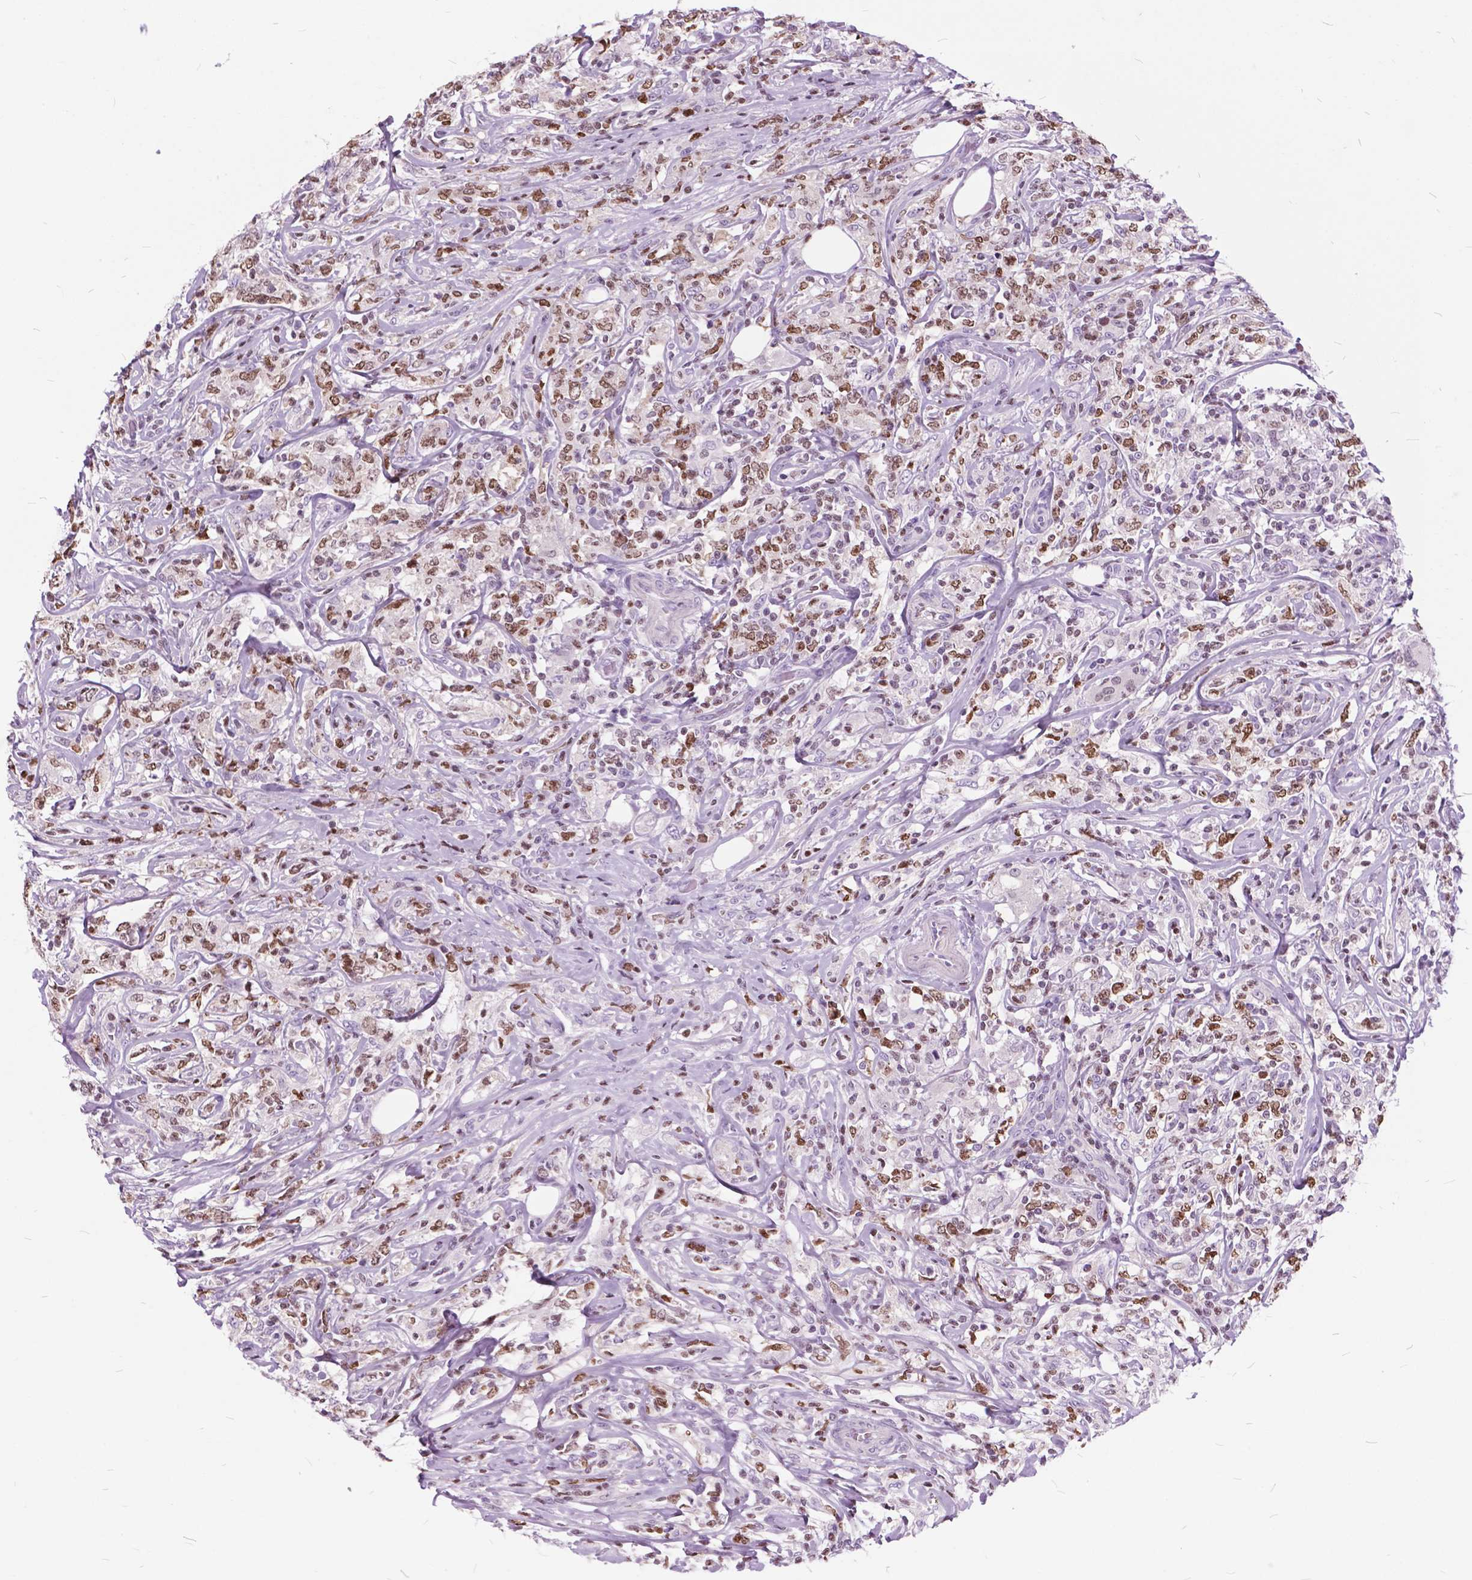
{"staining": {"intensity": "moderate", "quantity": ">75%", "location": "nuclear"}, "tissue": "lymphoma", "cell_type": "Tumor cells", "image_type": "cancer", "snomed": [{"axis": "morphology", "description": "Malignant lymphoma, non-Hodgkin's type, High grade"}, {"axis": "topography", "description": "Lymph node"}], "caption": "The histopathology image displays immunohistochemical staining of malignant lymphoma, non-Hodgkin's type (high-grade). There is moderate nuclear expression is seen in about >75% of tumor cells.", "gene": "SP140", "patient": {"sex": "female", "age": 84}}